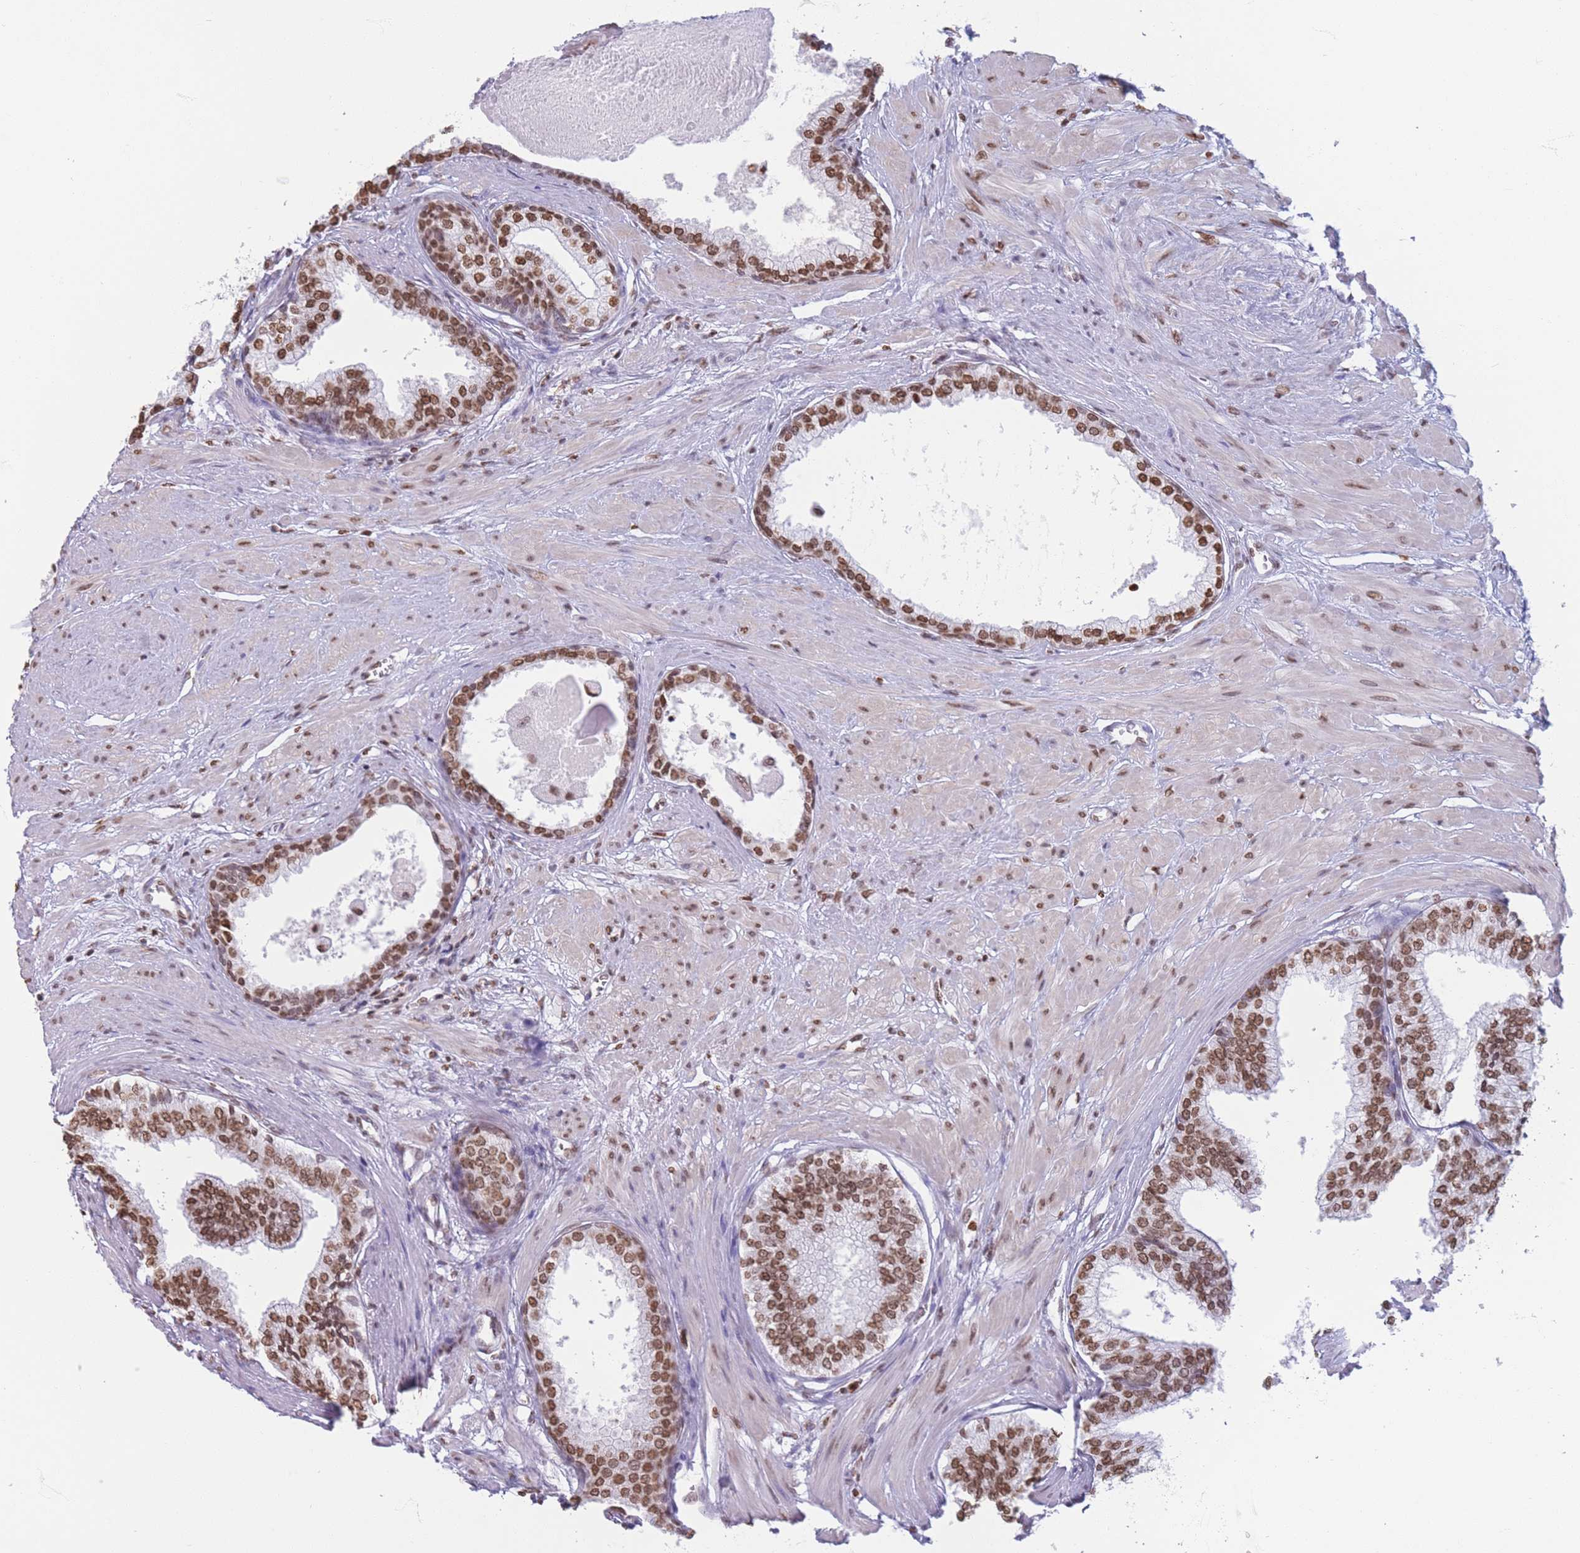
{"staining": {"intensity": "moderate", "quantity": ">75%", "location": "nuclear"}, "tissue": "prostate", "cell_type": "Glandular cells", "image_type": "normal", "snomed": [{"axis": "morphology", "description": "Normal tissue, NOS"}, {"axis": "topography", "description": "Prostate"}], "caption": "The histopathology image exhibits immunohistochemical staining of unremarkable prostate. There is moderate nuclear expression is appreciated in approximately >75% of glandular cells.", "gene": "RYK", "patient": {"sex": "male", "age": 57}}